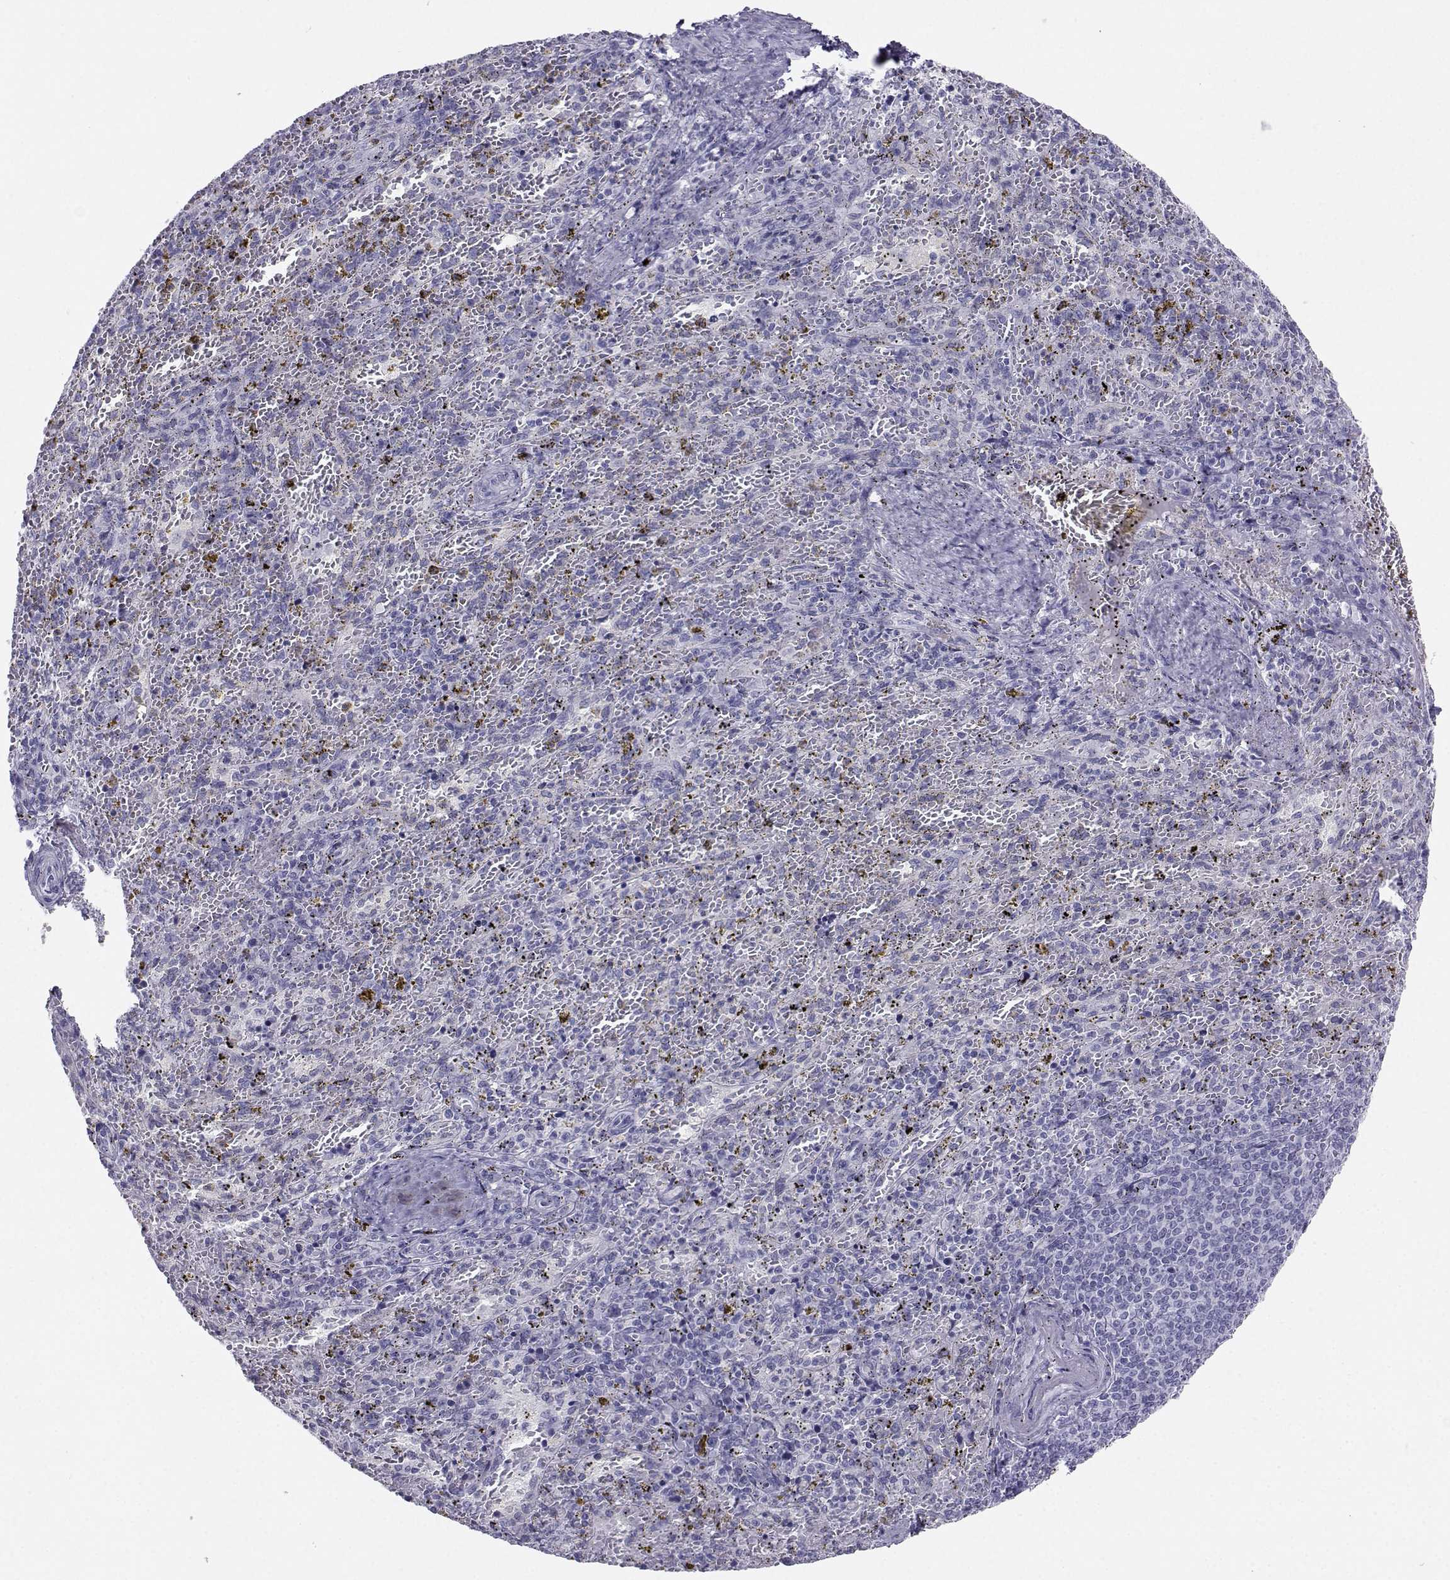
{"staining": {"intensity": "negative", "quantity": "none", "location": "none"}, "tissue": "spleen", "cell_type": "Cells in red pulp", "image_type": "normal", "snomed": [{"axis": "morphology", "description": "Normal tissue, NOS"}, {"axis": "topography", "description": "Spleen"}], "caption": "IHC photomicrograph of benign spleen stained for a protein (brown), which displays no staining in cells in red pulp. (DAB IHC visualized using brightfield microscopy, high magnification).", "gene": "SST", "patient": {"sex": "female", "age": 50}}